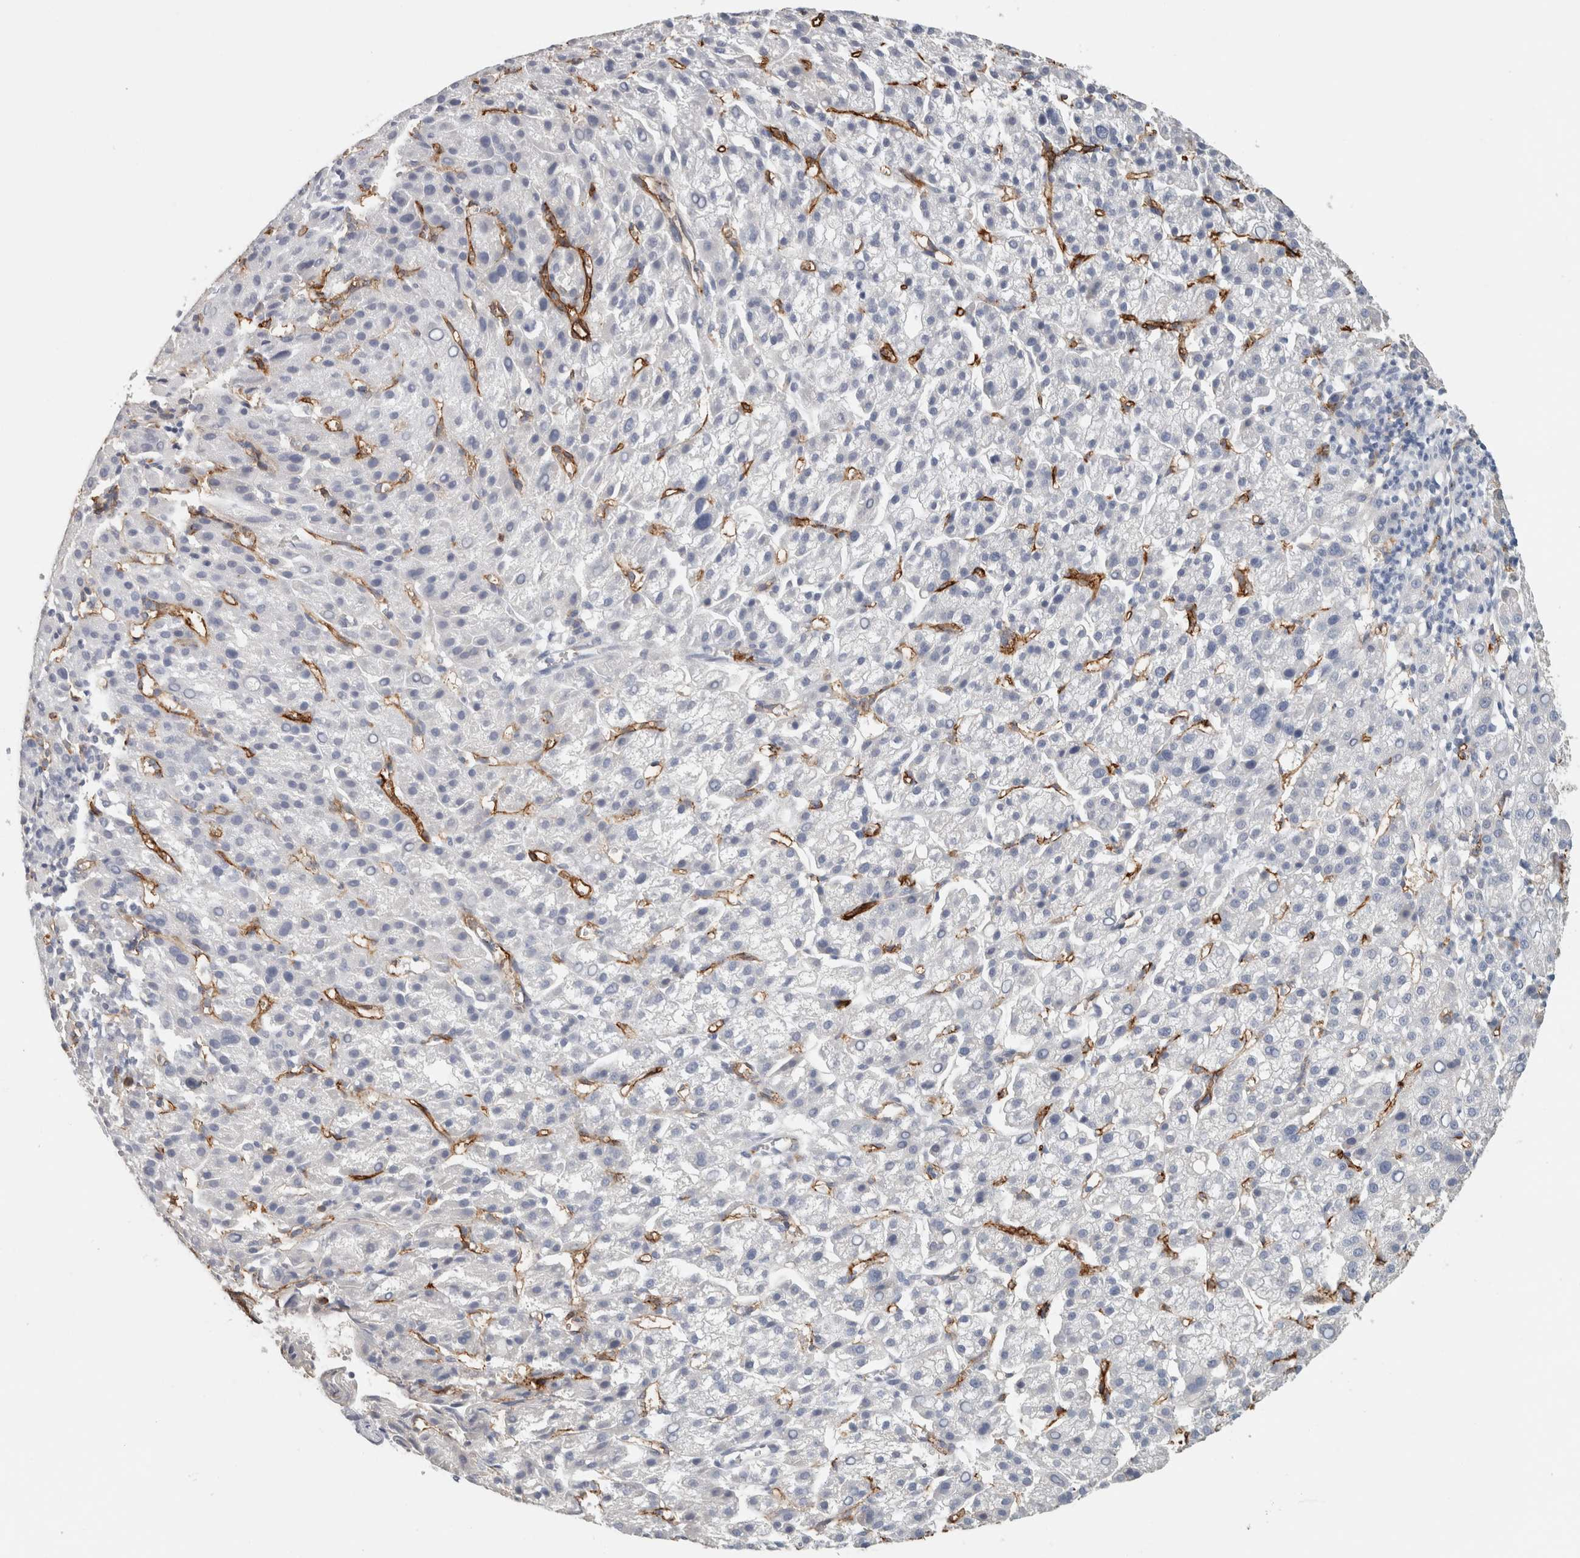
{"staining": {"intensity": "negative", "quantity": "none", "location": "none"}, "tissue": "liver cancer", "cell_type": "Tumor cells", "image_type": "cancer", "snomed": [{"axis": "morphology", "description": "Carcinoma, Hepatocellular, NOS"}, {"axis": "topography", "description": "Liver"}], "caption": "Tumor cells show no significant protein expression in liver hepatocellular carcinoma.", "gene": "CD36", "patient": {"sex": "female", "age": 58}}